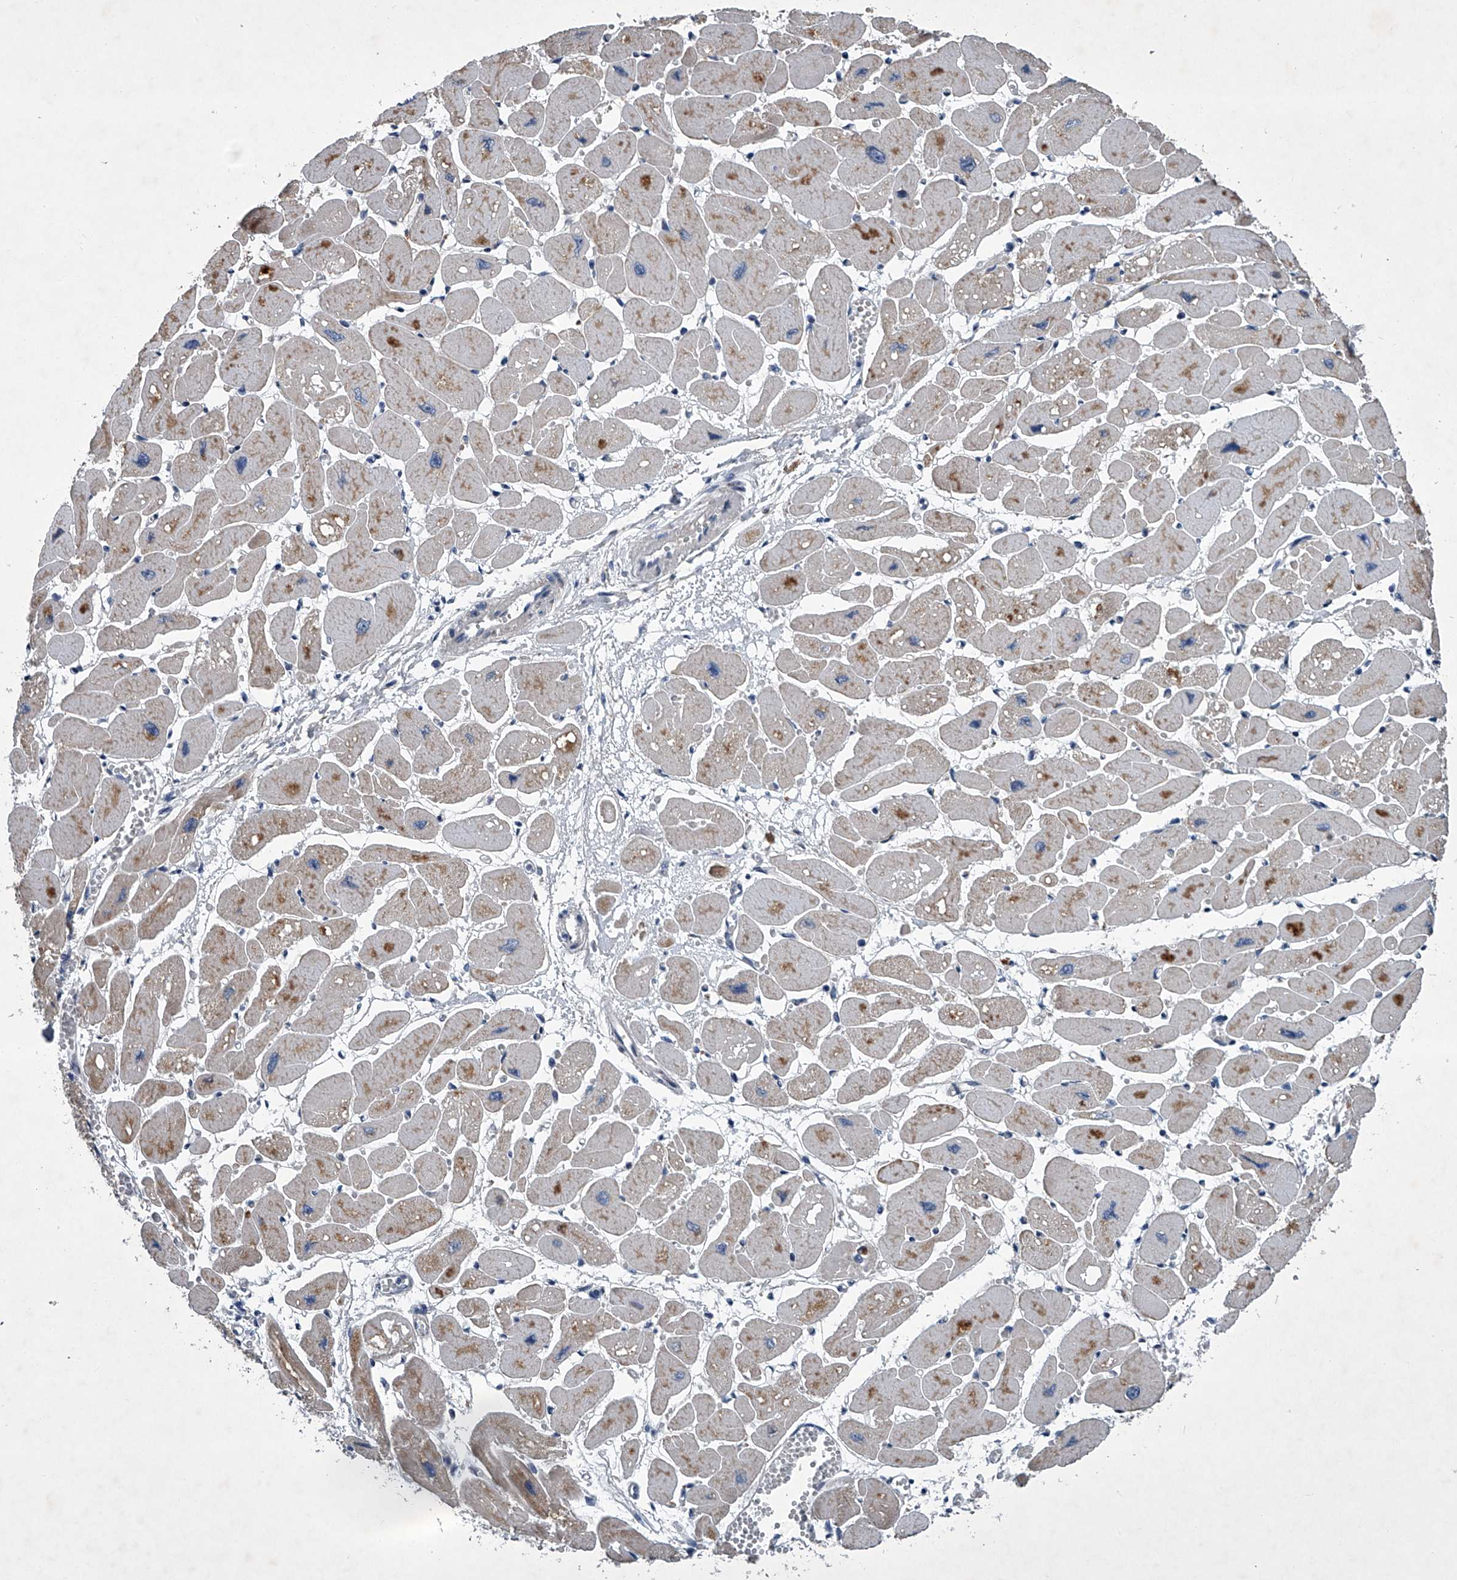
{"staining": {"intensity": "weak", "quantity": "25%-75%", "location": "cytoplasmic/membranous"}, "tissue": "heart muscle", "cell_type": "Cardiomyocytes", "image_type": "normal", "snomed": [{"axis": "morphology", "description": "Normal tissue, NOS"}, {"axis": "topography", "description": "Heart"}], "caption": "Protein expression analysis of benign heart muscle reveals weak cytoplasmic/membranous staining in about 25%-75% of cardiomyocytes. The staining is performed using DAB brown chromogen to label protein expression. The nuclei are counter-stained blue using hematoxylin.", "gene": "ABCG1", "patient": {"sex": "female", "age": 54}}